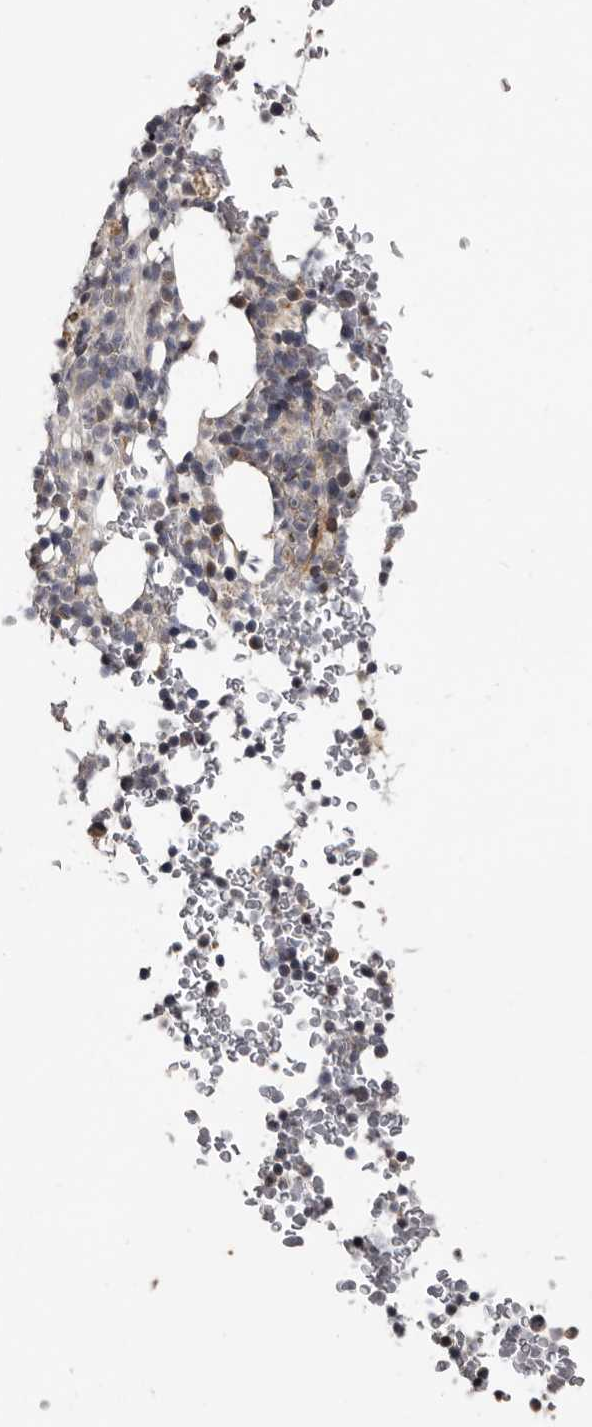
{"staining": {"intensity": "negative", "quantity": "none", "location": "none"}, "tissue": "bone marrow", "cell_type": "Hematopoietic cells", "image_type": "normal", "snomed": [{"axis": "morphology", "description": "Normal tissue, NOS"}, {"axis": "topography", "description": "Bone marrow"}], "caption": "Protein analysis of unremarkable bone marrow displays no significant positivity in hematopoietic cells. The staining is performed using DAB (3,3'-diaminobenzidine) brown chromogen with nuclei counter-stained in using hematoxylin.", "gene": "TBC1D22B", "patient": {"sex": "male", "age": 58}}